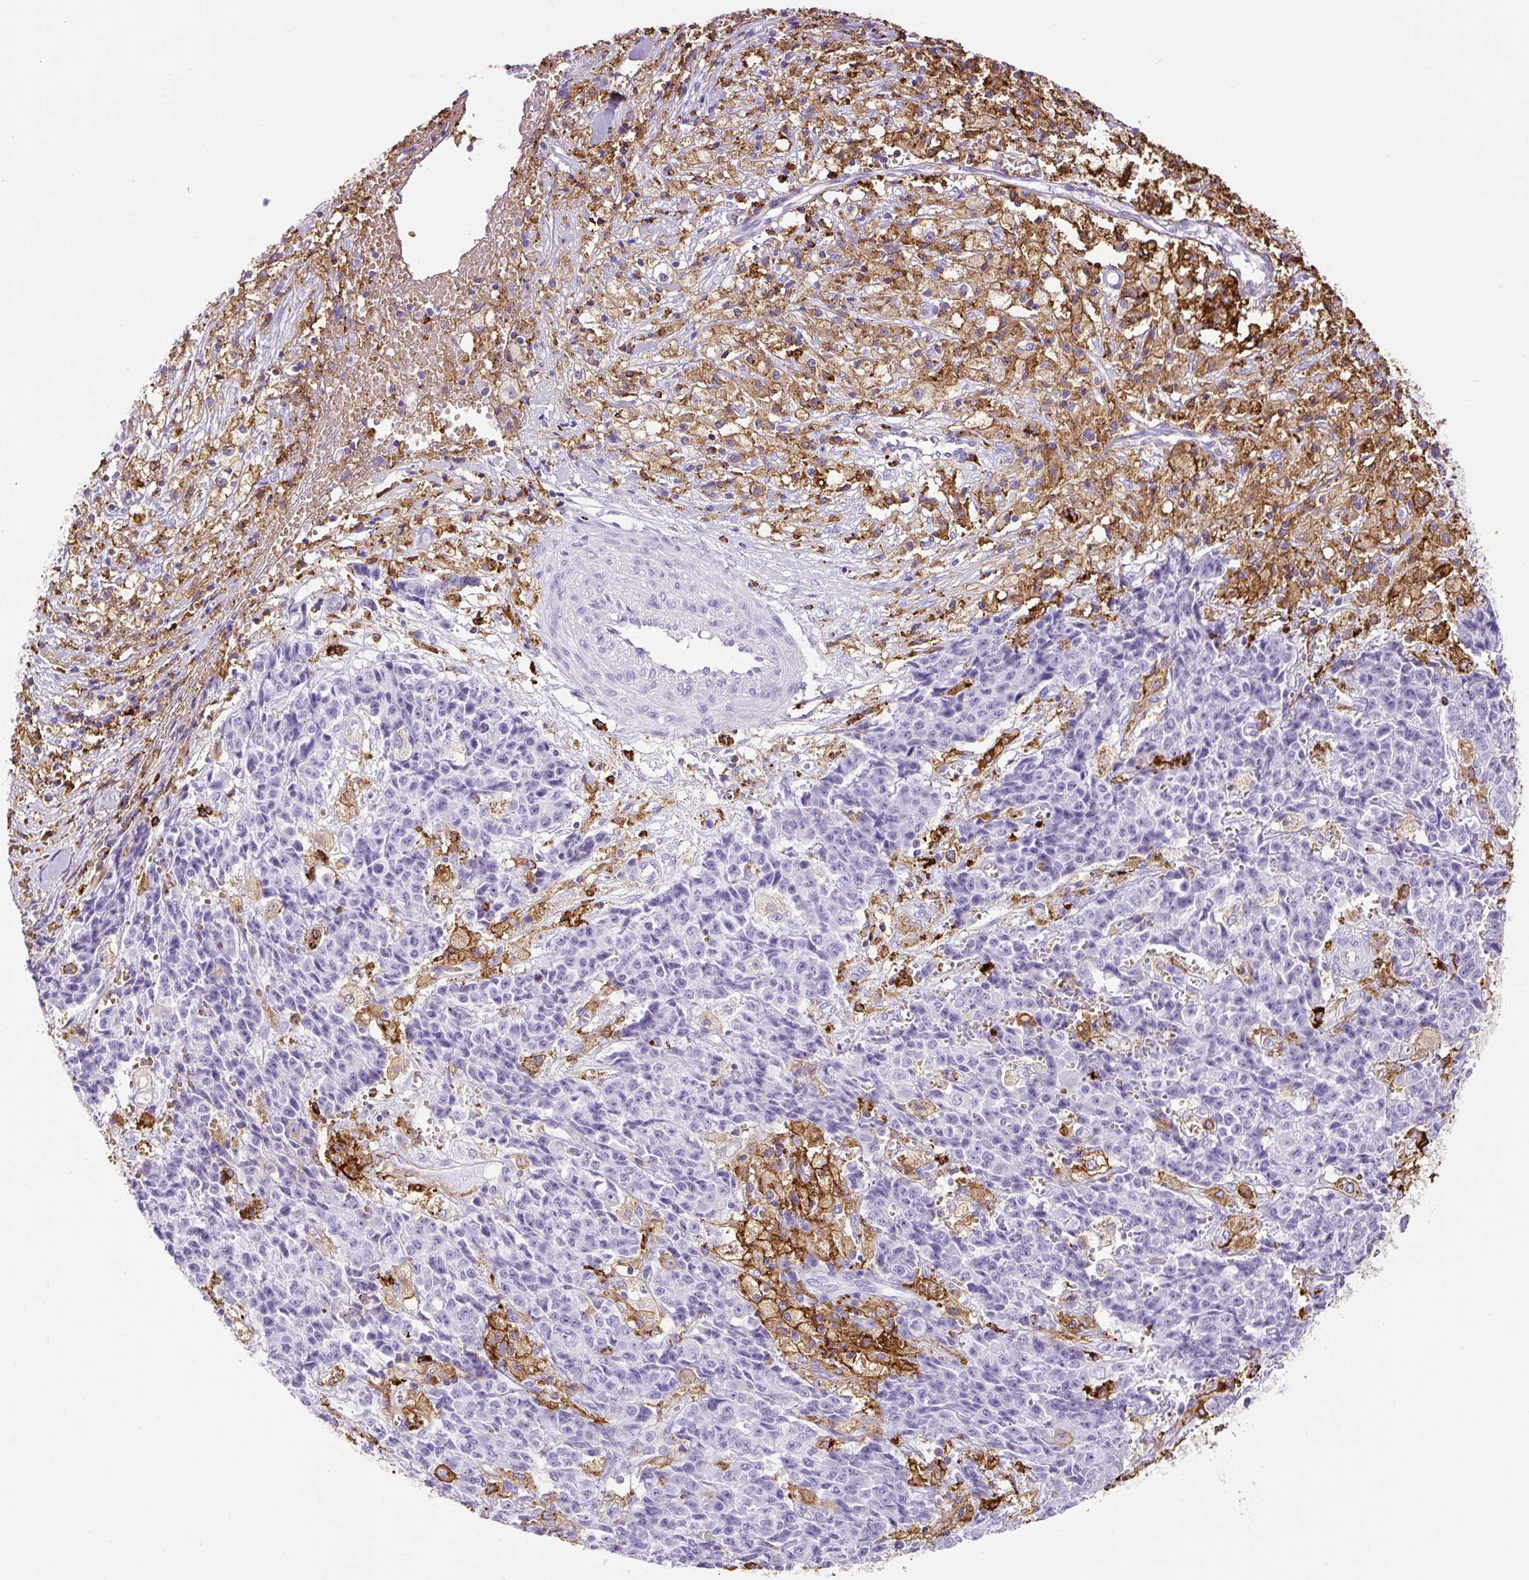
{"staining": {"intensity": "negative", "quantity": "none", "location": "none"}, "tissue": "ovarian cancer", "cell_type": "Tumor cells", "image_type": "cancer", "snomed": [{"axis": "morphology", "description": "Carcinoma, endometroid"}, {"axis": "topography", "description": "Ovary"}], "caption": "This is a photomicrograph of IHC staining of ovarian cancer (endometroid carcinoma), which shows no expression in tumor cells. (IHC, brightfield microscopy, high magnification).", "gene": "HLA-DRA", "patient": {"sex": "female", "age": 42}}